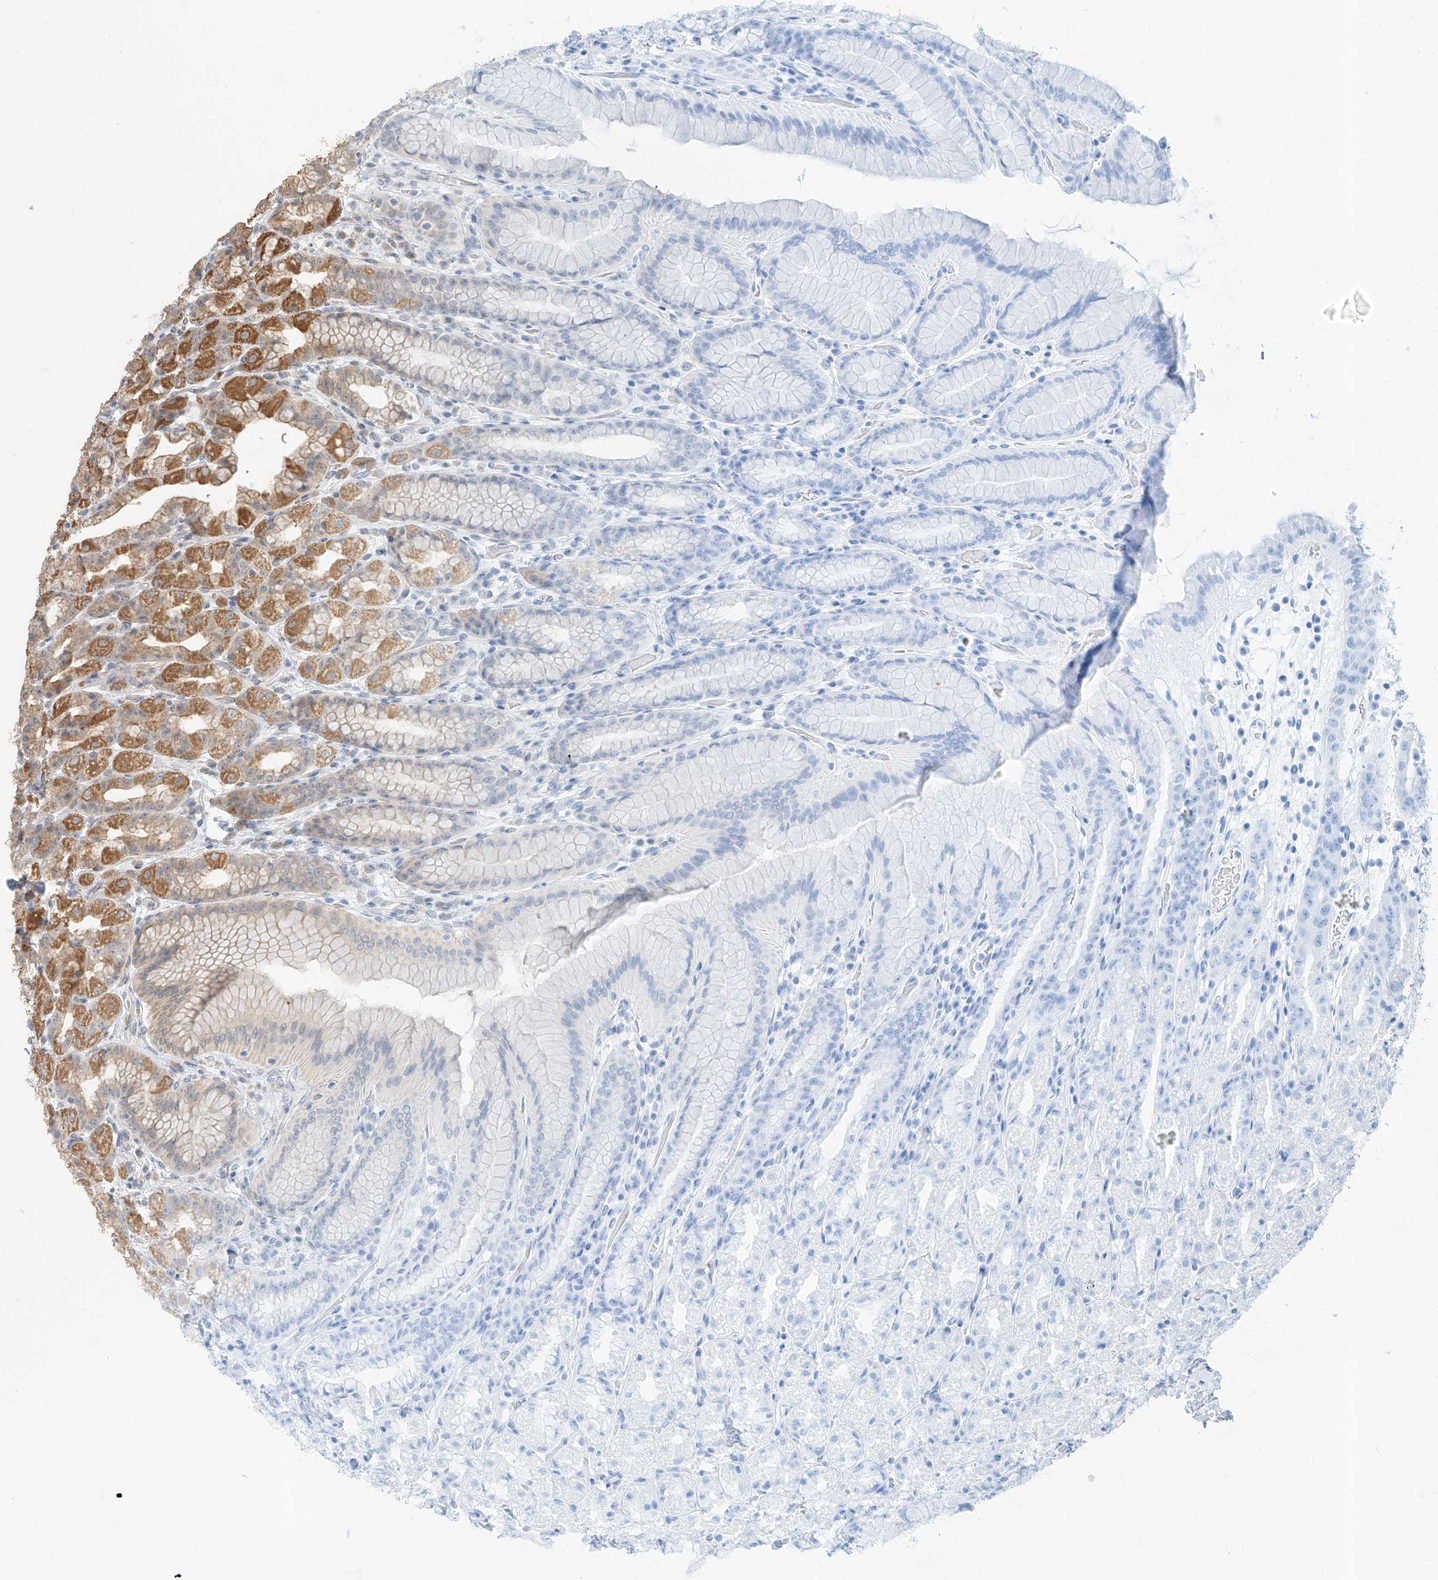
{"staining": {"intensity": "moderate", "quantity": "25%-75%", "location": "cytoplasmic/membranous"}, "tissue": "stomach", "cell_type": "Glandular cells", "image_type": "normal", "snomed": [{"axis": "morphology", "description": "Normal tissue, NOS"}, {"axis": "topography", "description": "Stomach, upper"}], "caption": "A photomicrograph of stomach stained for a protein reveals moderate cytoplasmic/membranous brown staining in glandular cells.", "gene": "STX19", "patient": {"sex": "male", "age": 68}}